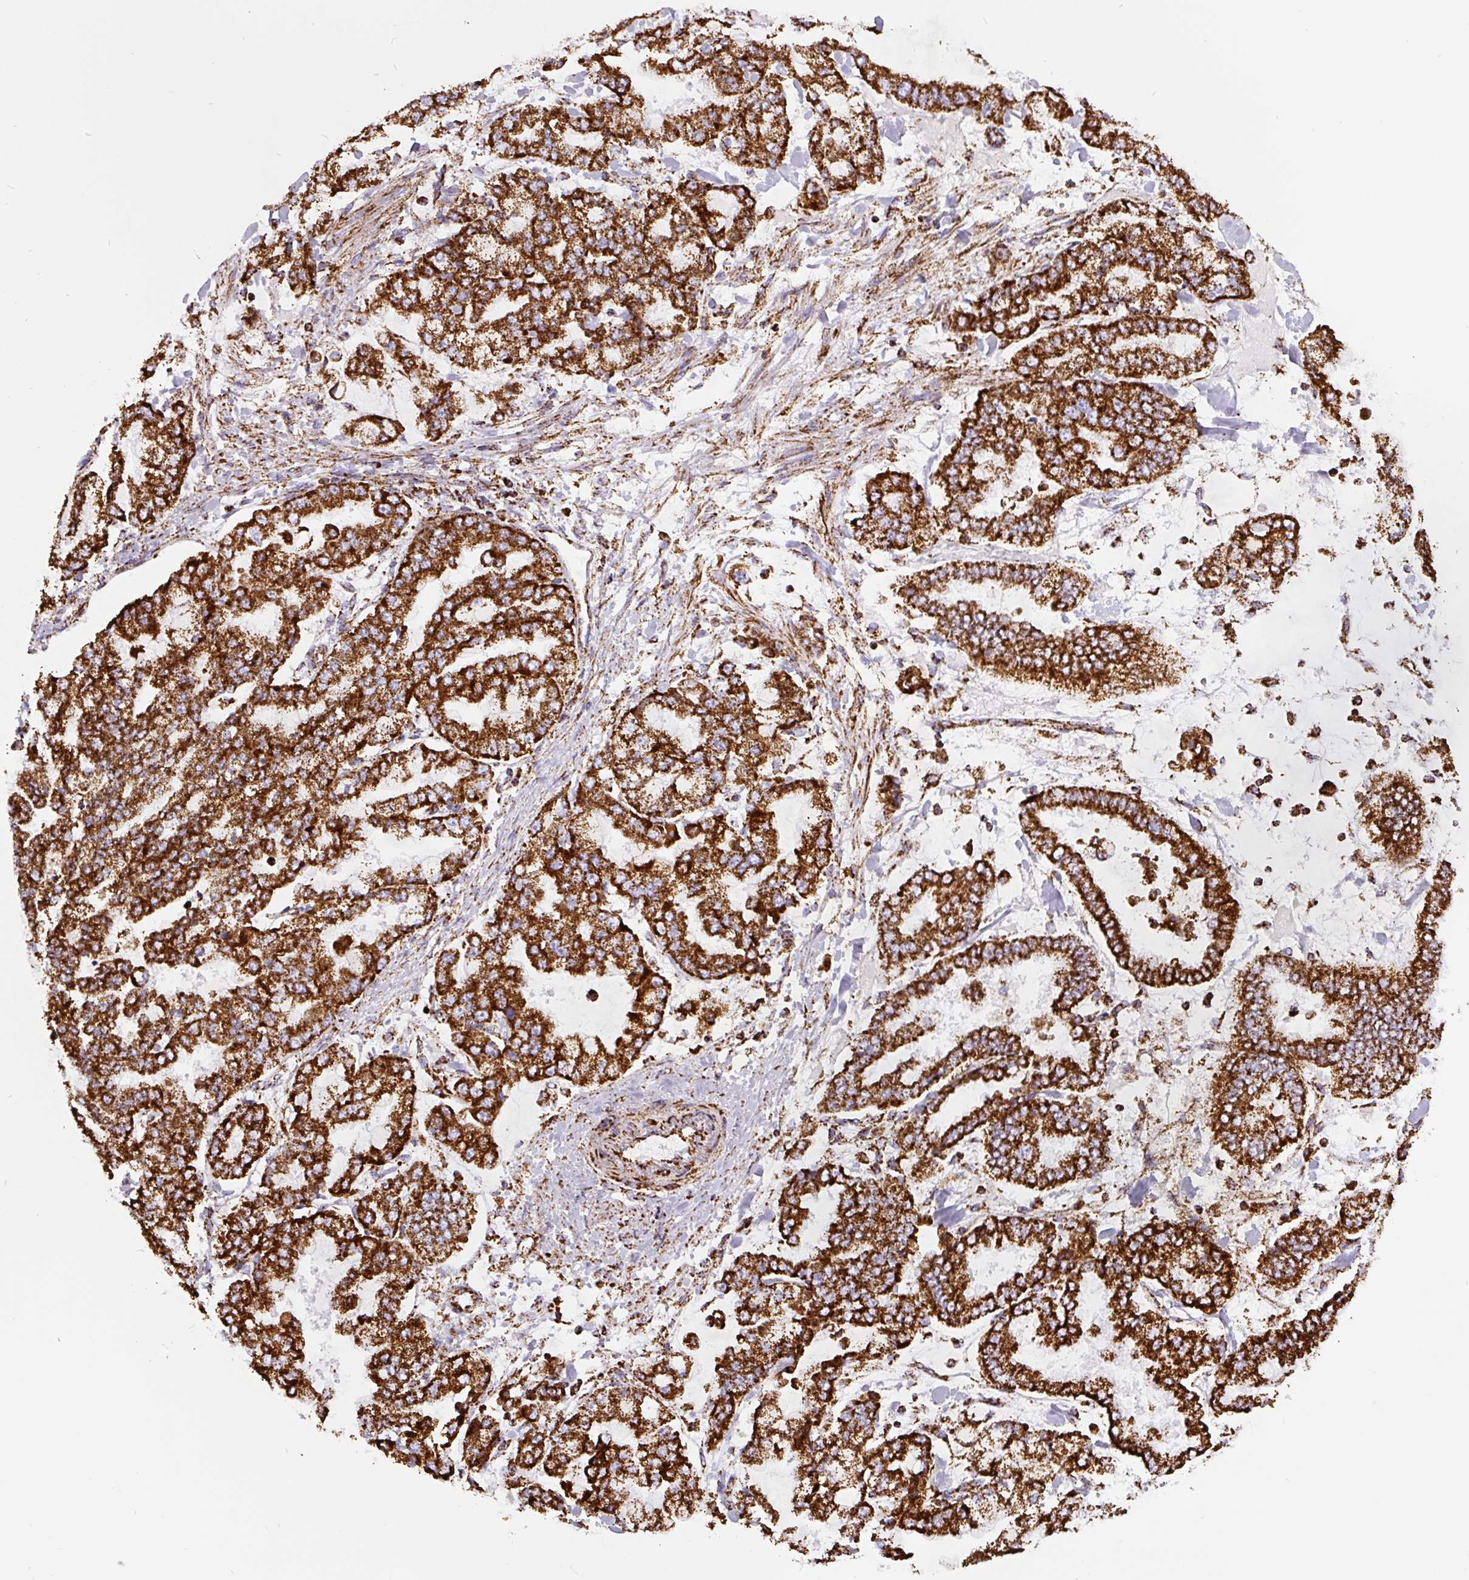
{"staining": {"intensity": "strong", "quantity": ">75%", "location": "cytoplasmic/membranous"}, "tissue": "stomach cancer", "cell_type": "Tumor cells", "image_type": "cancer", "snomed": [{"axis": "morphology", "description": "Normal tissue, NOS"}, {"axis": "morphology", "description": "Adenocarcinoma, NOS"}, {"axis": "topography", "description": "Stomach, upper"}, {"axis": "topography", "description": "Stomach"}], "caption": "Stomach cancer (adenocarcinoma) stained with a protein marker reveals strong staining in tumor cells.", "gene": "ATP5F1A", "patient": {"sex": "male", "age": 76}}